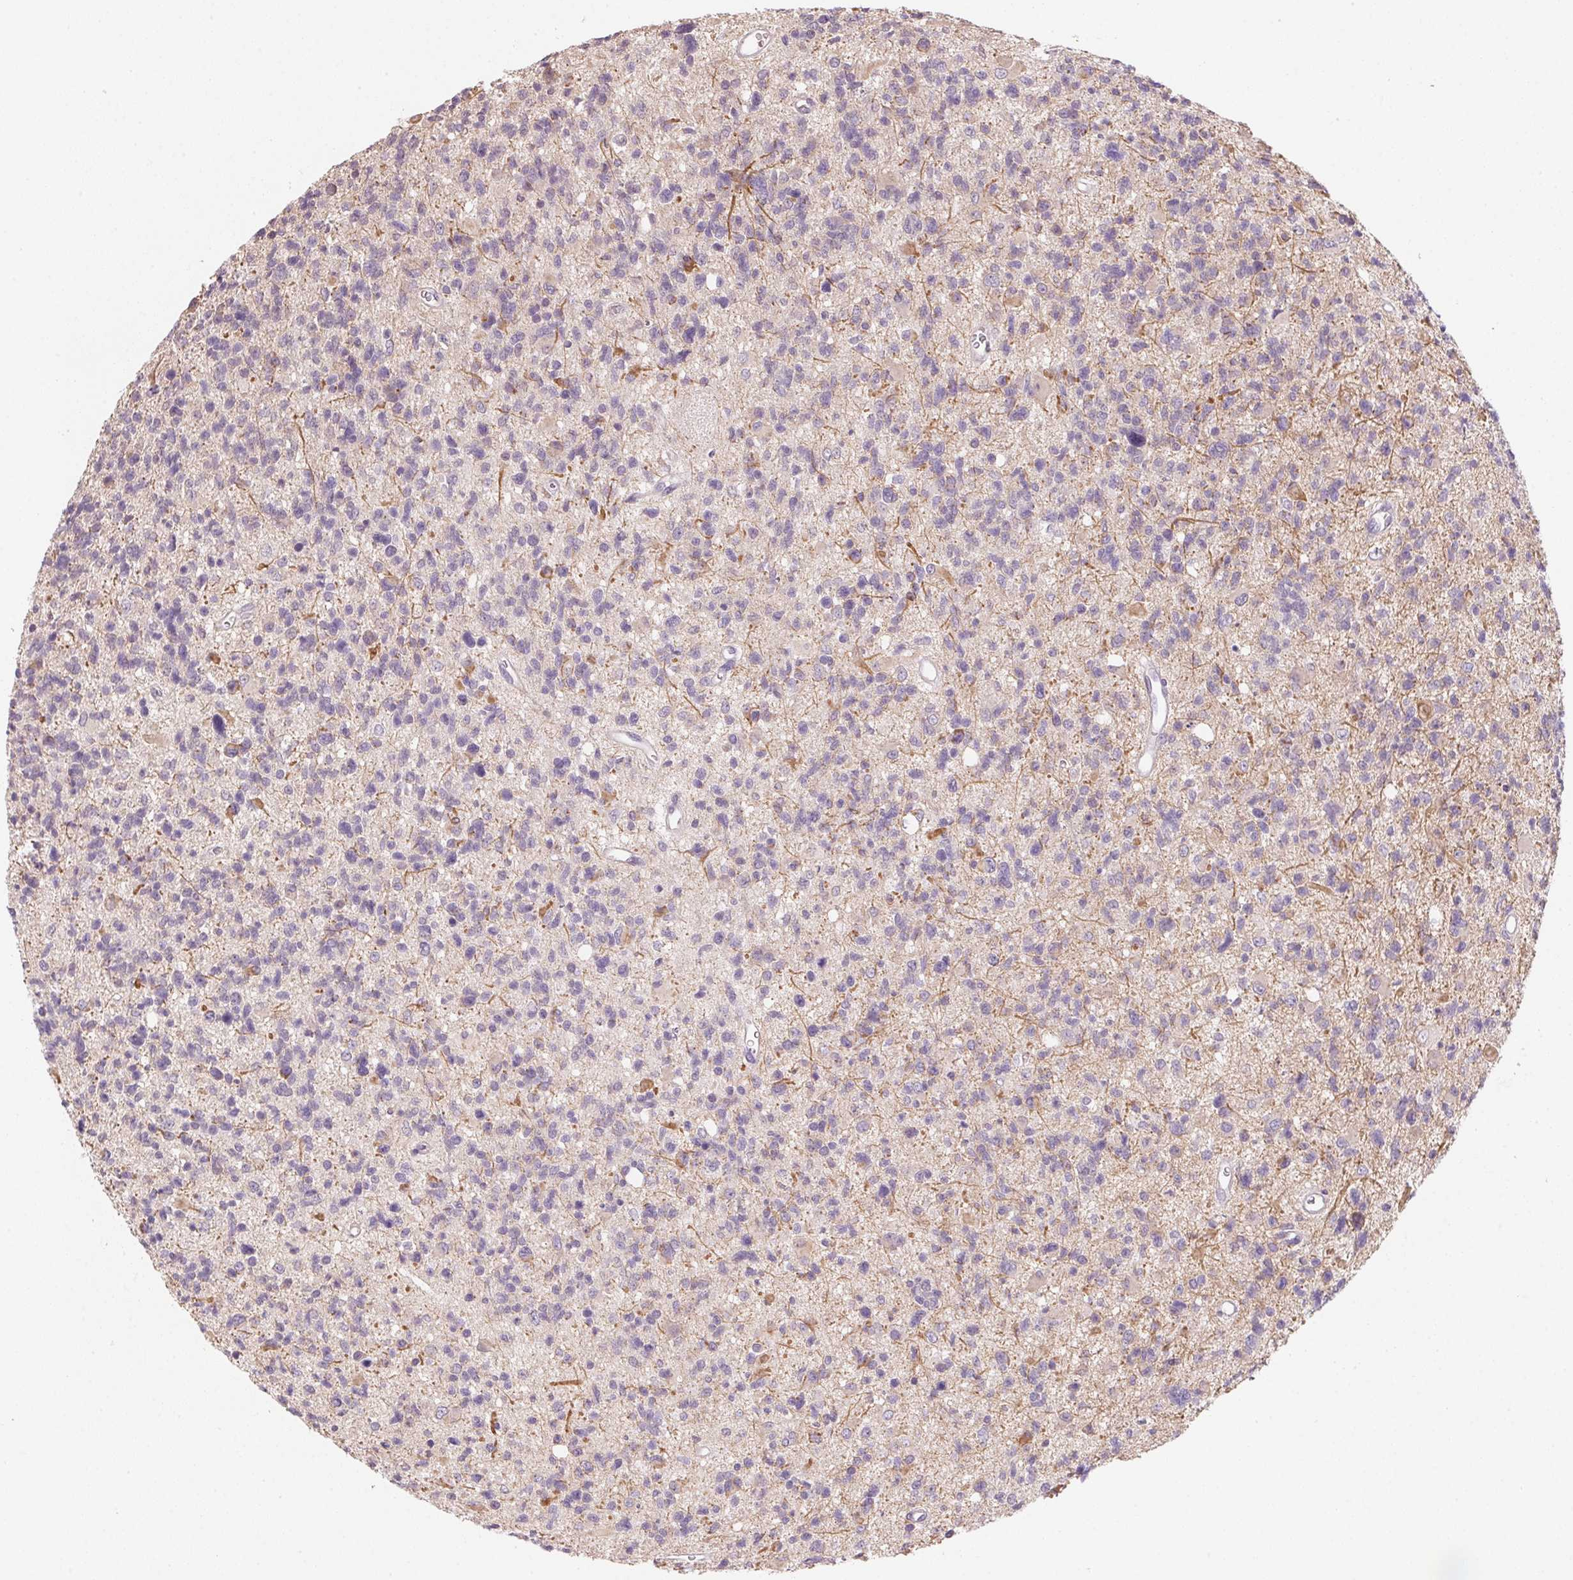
{"staining": {"intensity": "weak", "quantity": "<25%", "location": "cytoplasmic/membranous"}, "tissue": "glioma", "cell_type": "Tumor cells", "image_type": "cancer", "snomed": [{"axis": "morphology", "description": "Glioma, malignant, High grade"}, {"axis": "topography", "description": "Brain"}], "caption": "This histopathology image is of glioma stained with IHC to label a protein in brown with the nuclei are counter-stained blue. There is no expression in tumor cells.", "gene": "ALDH8A1", "patient": {"sex": "male", "age": 29}}